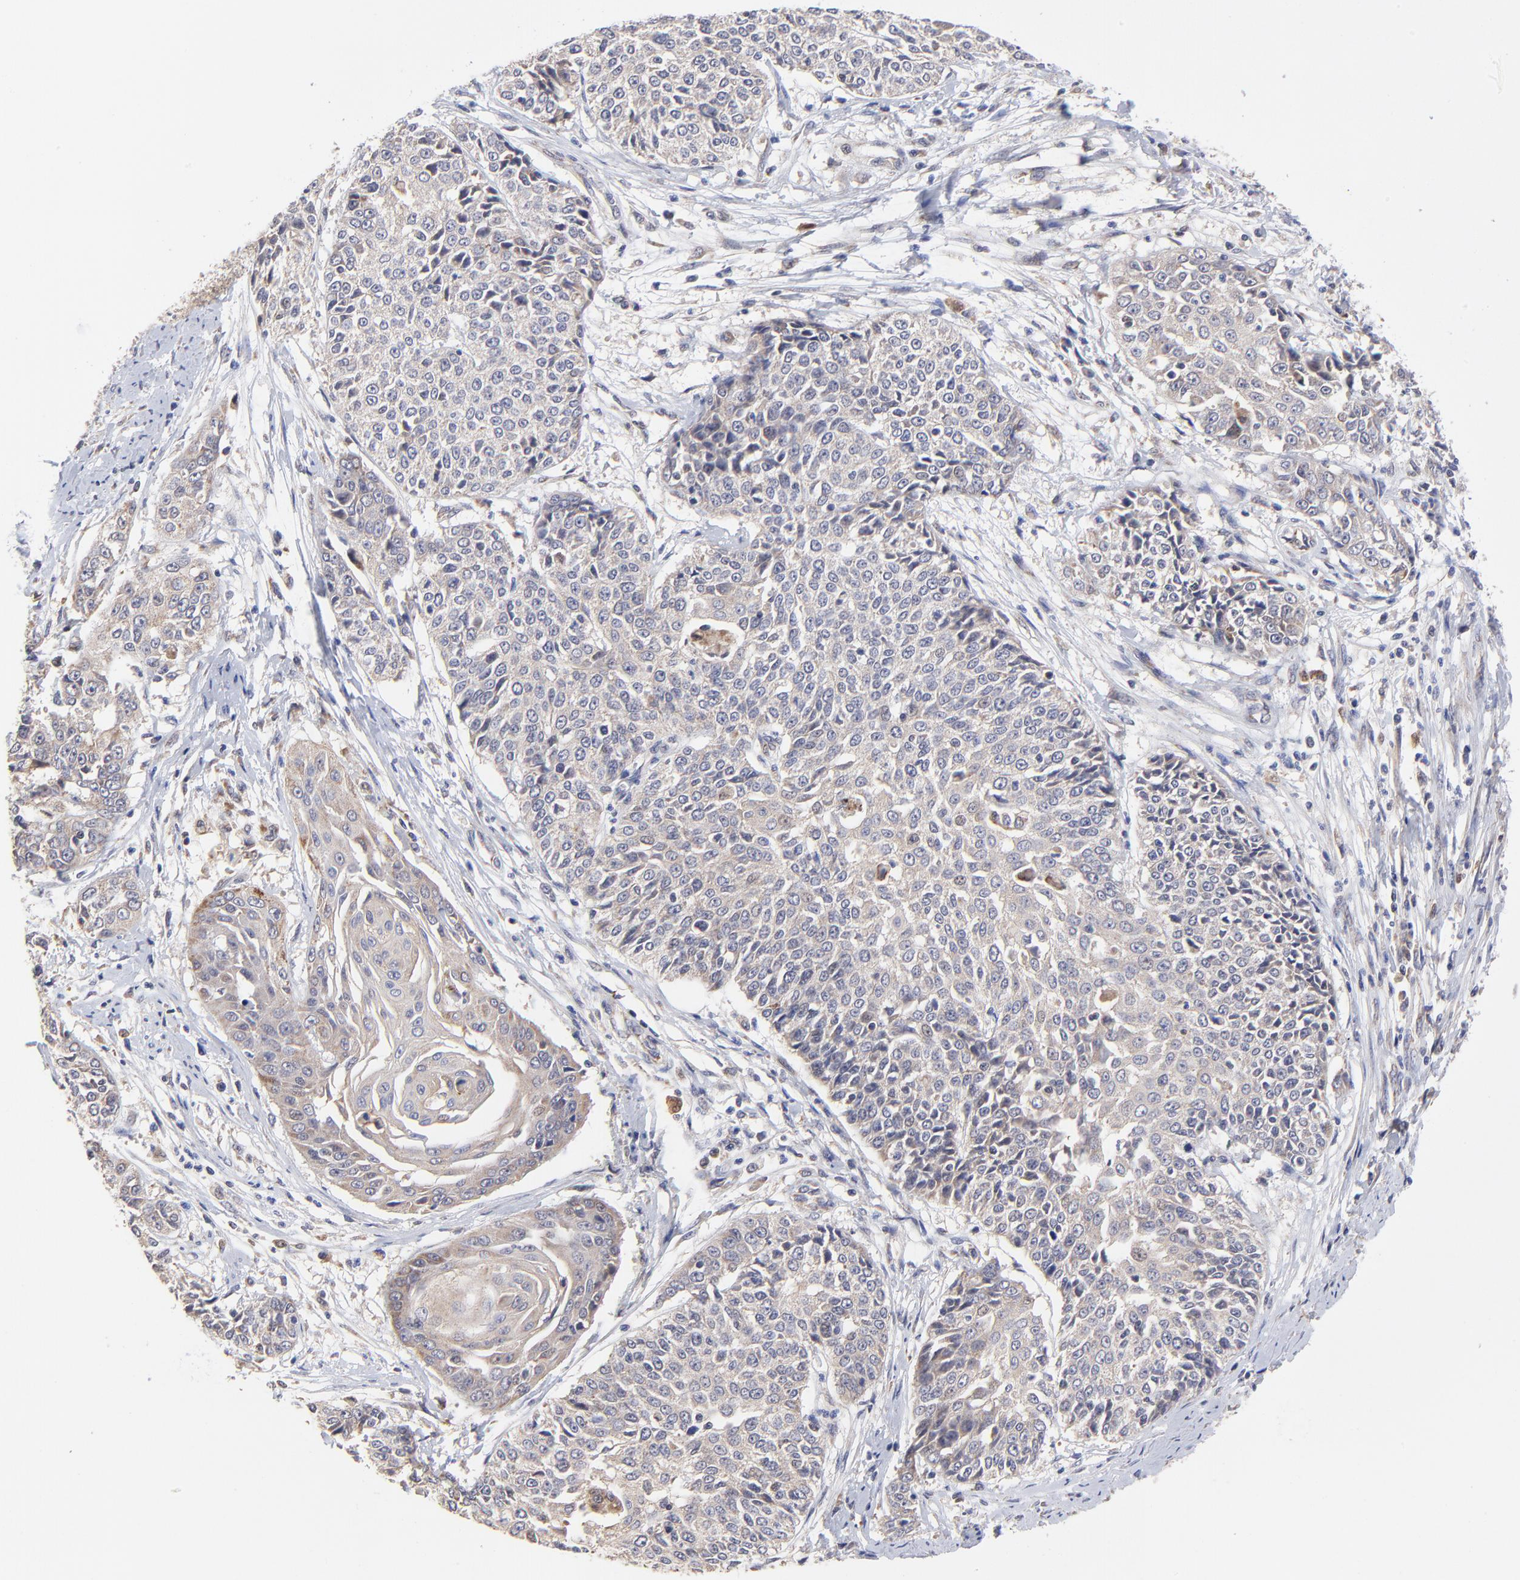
{"staining": {"intensity": "moderate", "quantity": "25%-75%", "location": "cytoplasmic/membranous"}, "tissue": "cervical cancer", "cell_type": "Tumor cells", "image_type": "cancer", "snomed": [{"axis": "morphology", "description": "Squamous cell carcinoma, NOS"}, {"axis": "topography", "description": "Cervix"}], "caption": "Cervical cancer was stained to show a protein in brown. There is medium levels of moderate cytoplasmic/membranous positivity in about 25%-75% of tumor cells. (DAB IHC, brown staining for protein, blue staining for nuclei).", "gene": "FBXL12", "patient": {"sex": "female", "age": 64}}